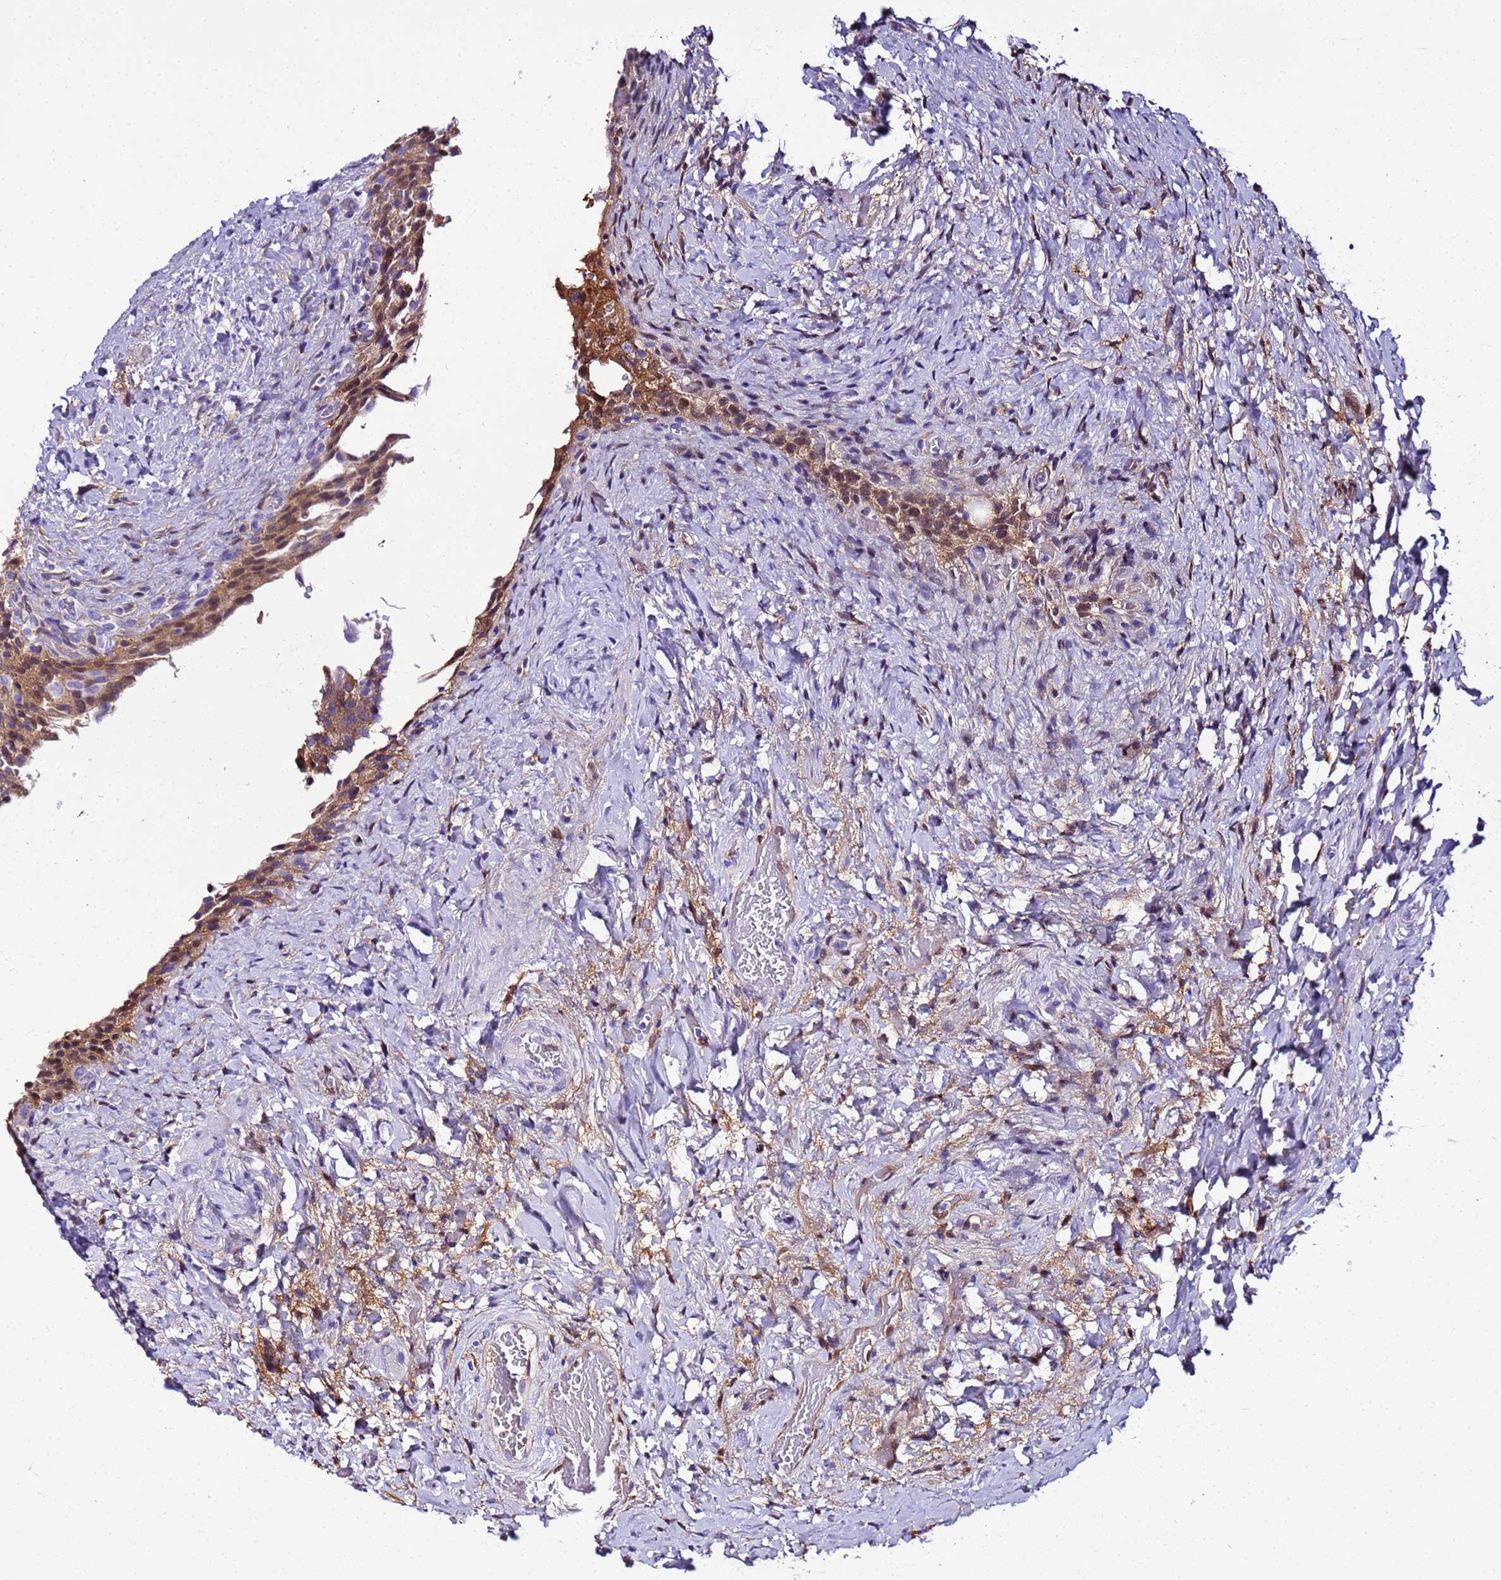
{"staining": {"intensity": "moderate", "quantity": "25%-75%", "location": "cytoplasmic/membranous,nuclear"}, "tissue": "urinary bladder", "cell_type": "Urothelial cells", "image_type": "normal", "snomed": [{"axis": "morphology", "description": "Normal tissue, NOS"}, {"axis": "morphology", "description": "Inflammation, NOS"}, {"axis": "topography", "description": "Urinary bladder"}], "caption": "This micrograph demonstrates immunohistochemistry staining of normal urinary bladder, with medium moderate cytoplasmic/membranous,nuclear expression in about 25%-75% of urothelial cells.", "gene": "CFHR1", "patient": {"sex": "male", "age": 64}}